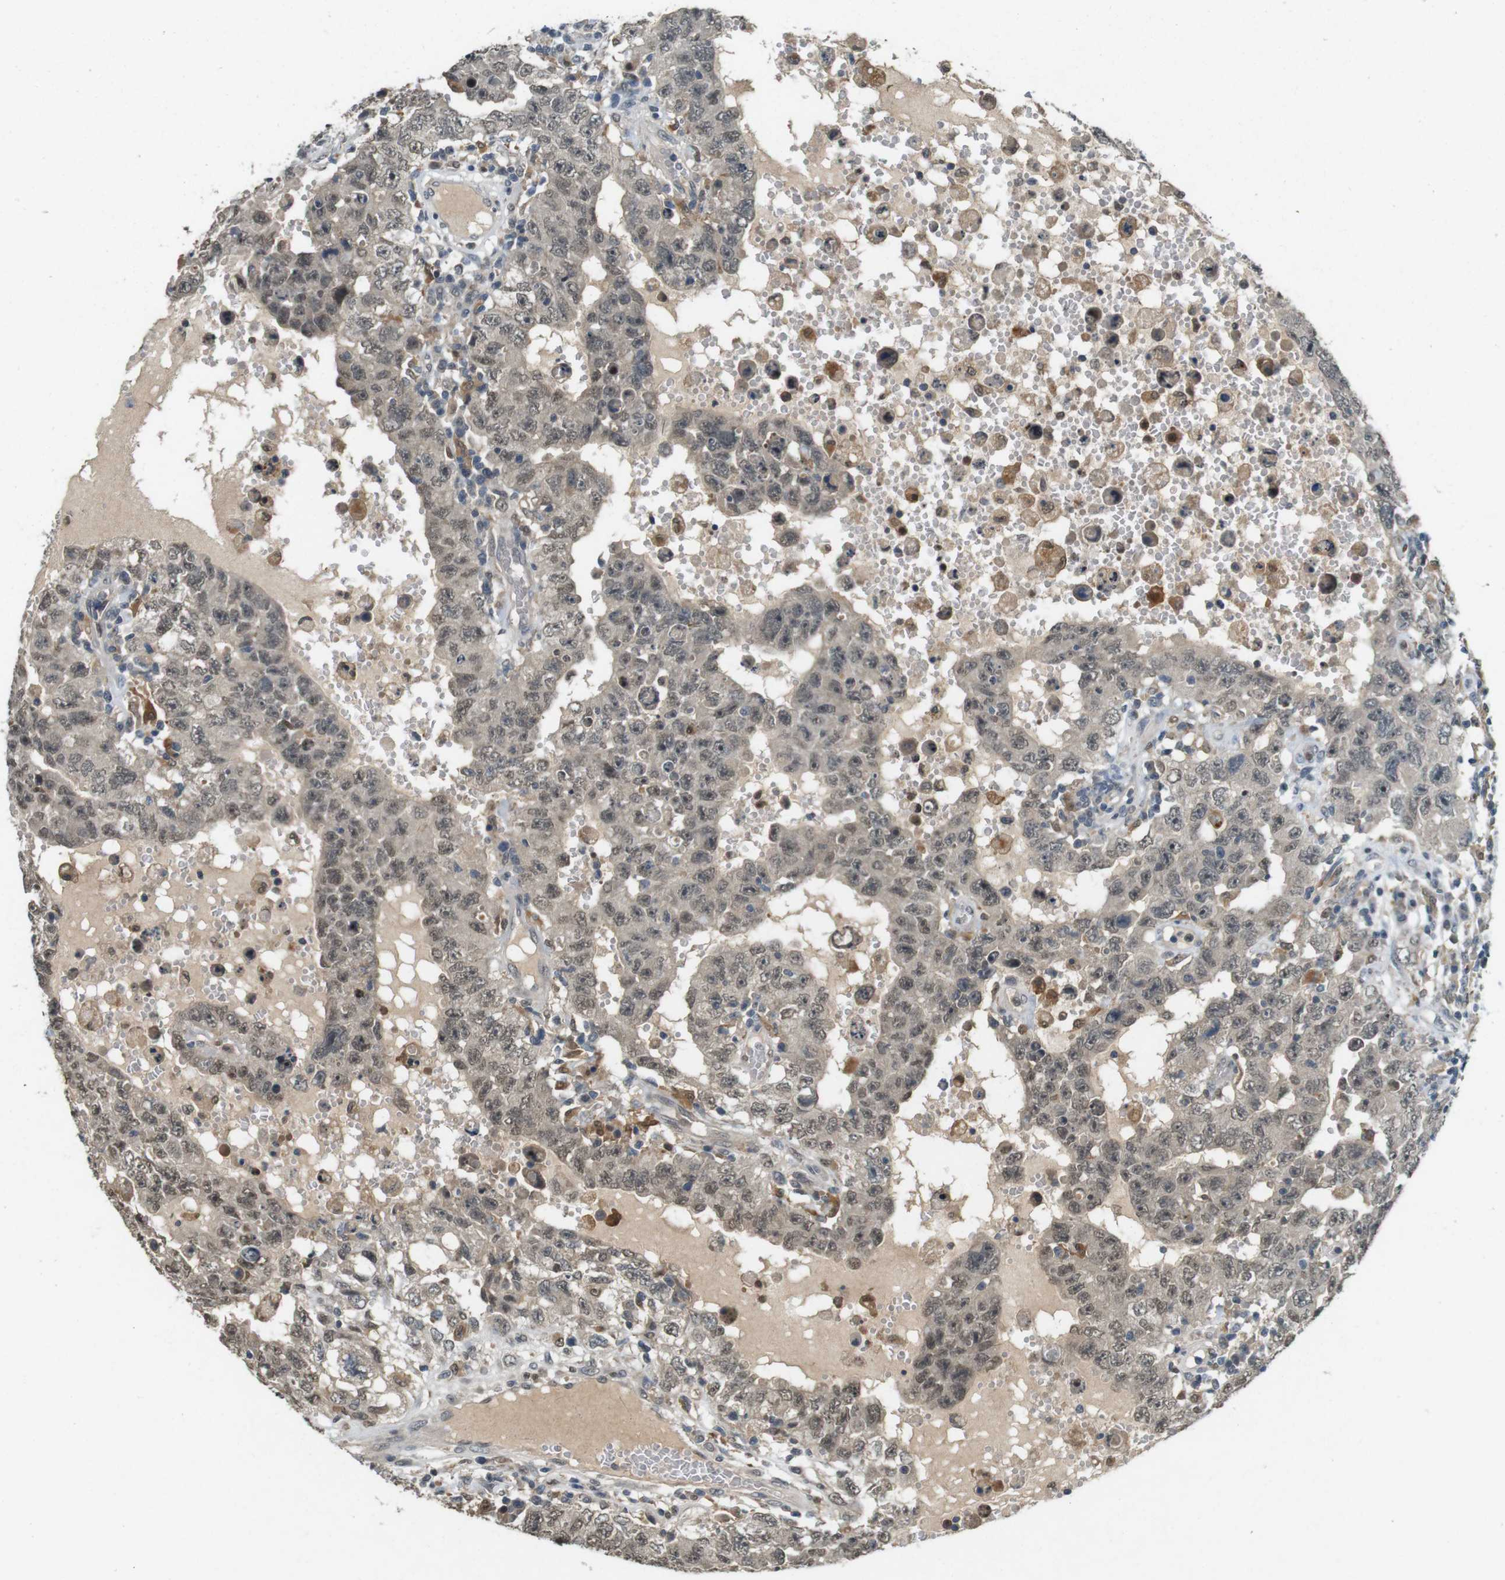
{"staining": {"intensity": "weak", "quantity": "25%-75%", "location": "nuclear"}, "tissue": "testis cancer", "cell_type": "Tumor cells", "image_type": "cancer", "snomed": [{"axis": "morphology", "description": "Carcinoma, Embryonal, NOS"}, {"axis": "topography", "description": "Testis"}], "caption": "Tumor cells demonstrate low levels of weak nuclear staining in about 25%-75% of cells in human testis embryonal carcinoma.", "gene": "CDK14", "patient": {"sex": "male", "age": 26}}